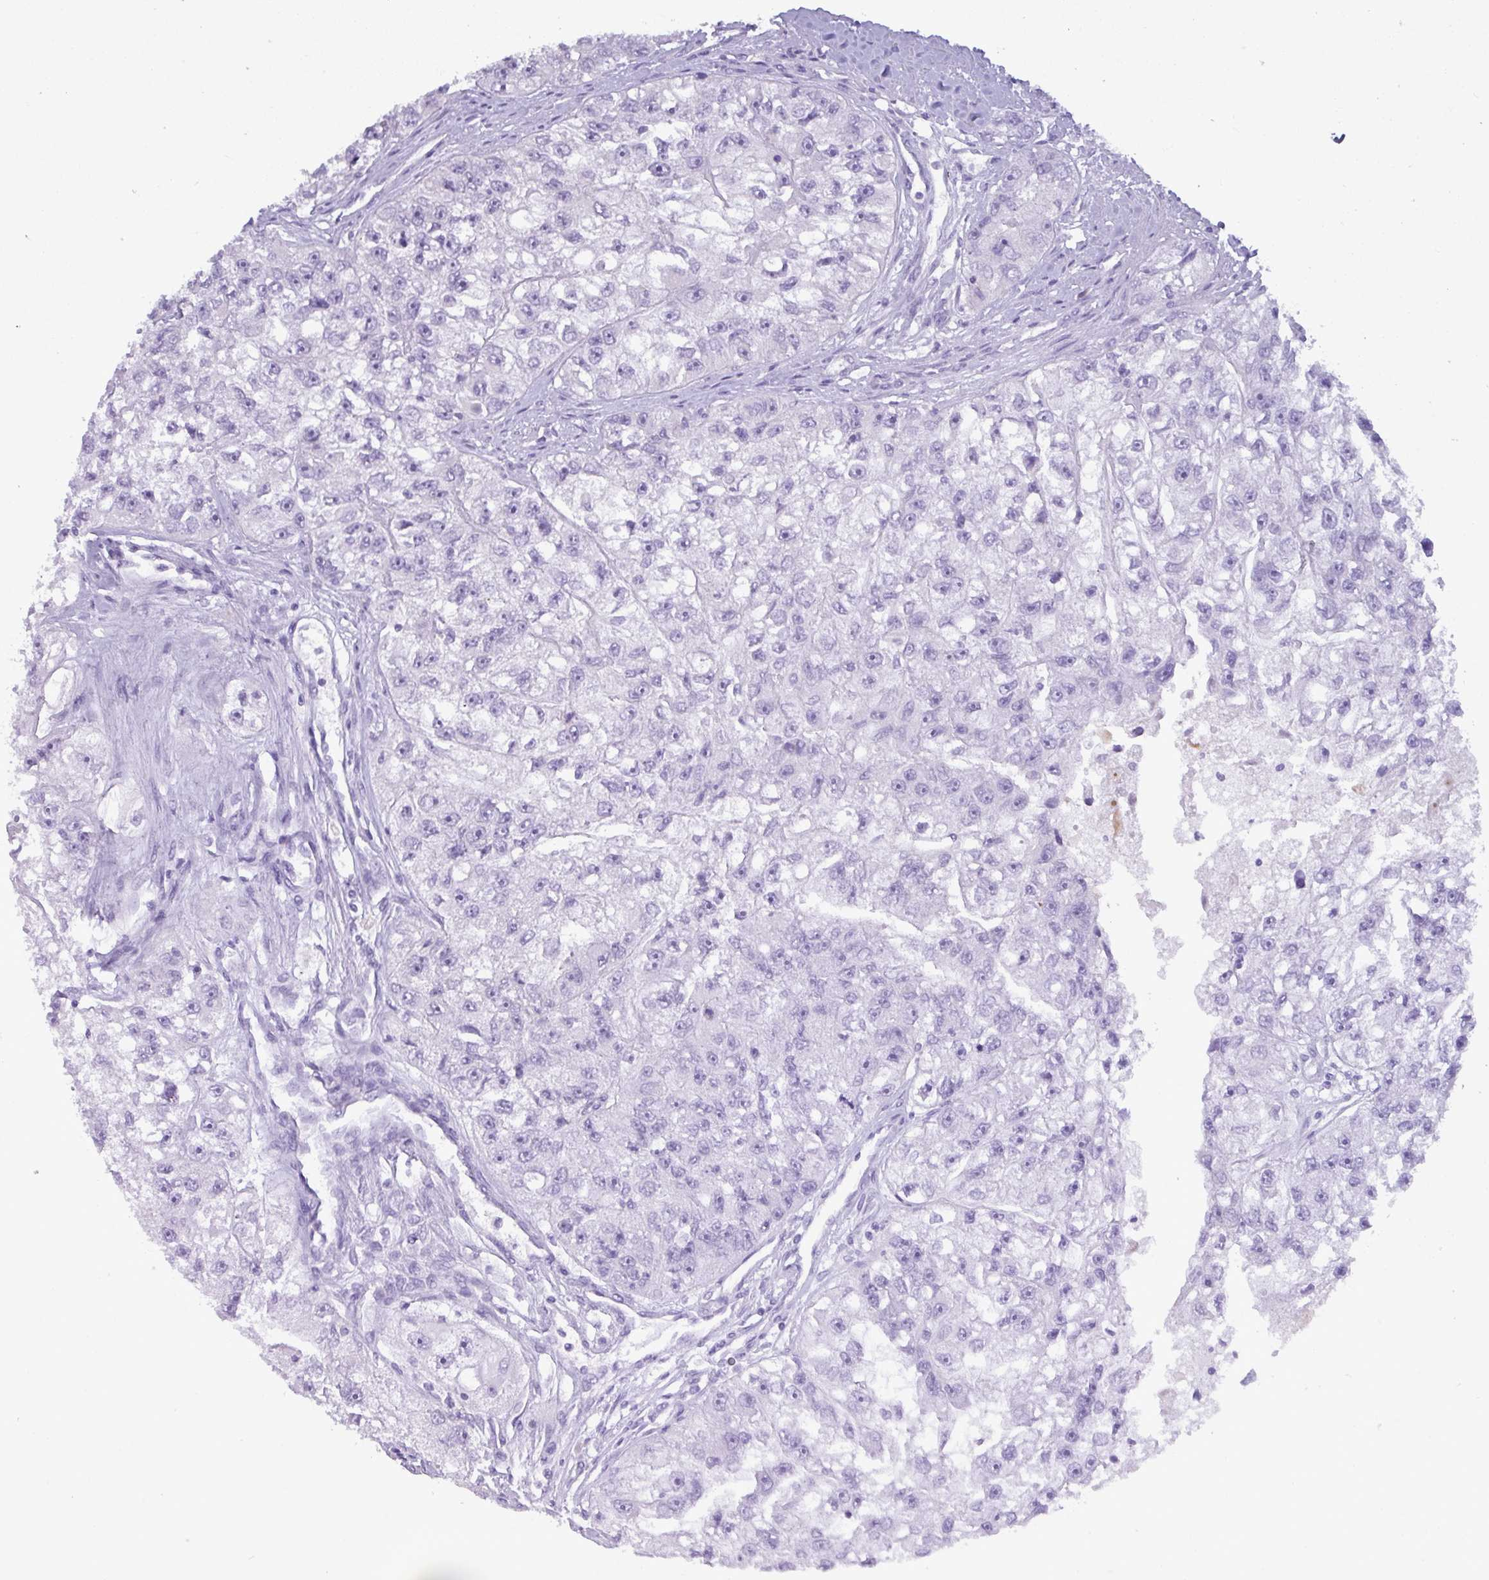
{"staining": {"intensity": "negative", "quantity": "none", "location": "none"}, "tissue": "renal cancer", "cell_type": "Tumor cells", "image_type": "cancer", "snomed": [{"axis": "morphology", "description": "Adenocarcinoma, NOS"}, {"axis": "topography", "description": "Kidney"}], "caption": "This is an immunohistochemistry (IHC) histopathology image of human renal cancer. There is no staining in tumor cells.", "gene": "TNFSF12", "patient": {"sex": "male", "age": 63}}